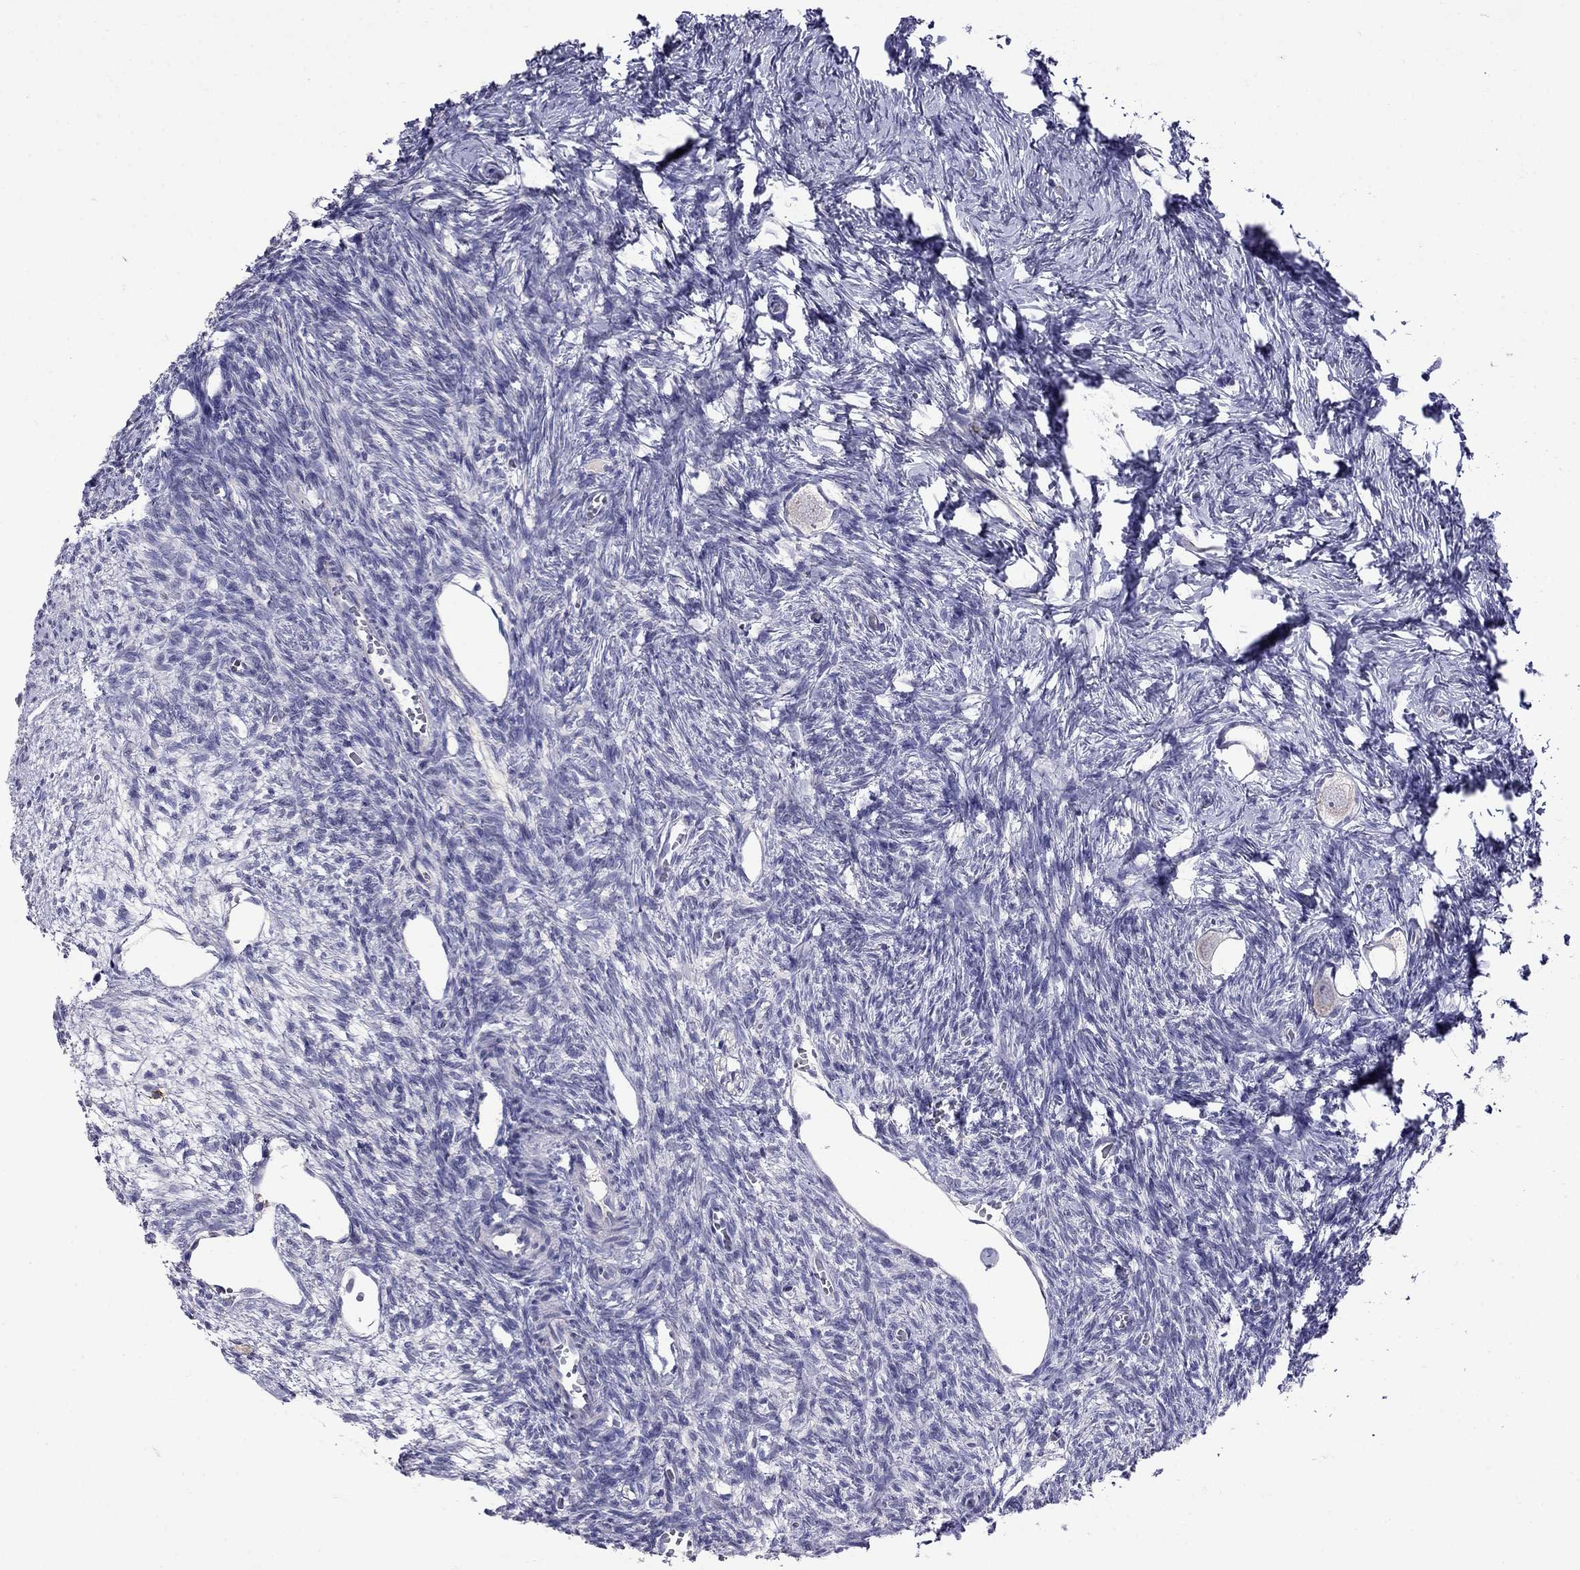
{"staining": {"intensity": "negative", "quantity": "none", "location": "none"}, "tissue": "ovary", "cell_type": "Follicle cells", "image_type": "normal", "snomed": [{"axis": "morphology", "description": "Normal tissue, NOS"}, {"axis": "topography", "description": "Ovary"}], "caption": "DAB immunohistochemical staining of benign human ovary demonstrates no significant staining in follicle cells. The staining is performed using DAB brown chromogen with nuclei counter-stained in using hematoxylin.", "gene": "CD8B", "patient": {"sex": "female", "age": 27}}